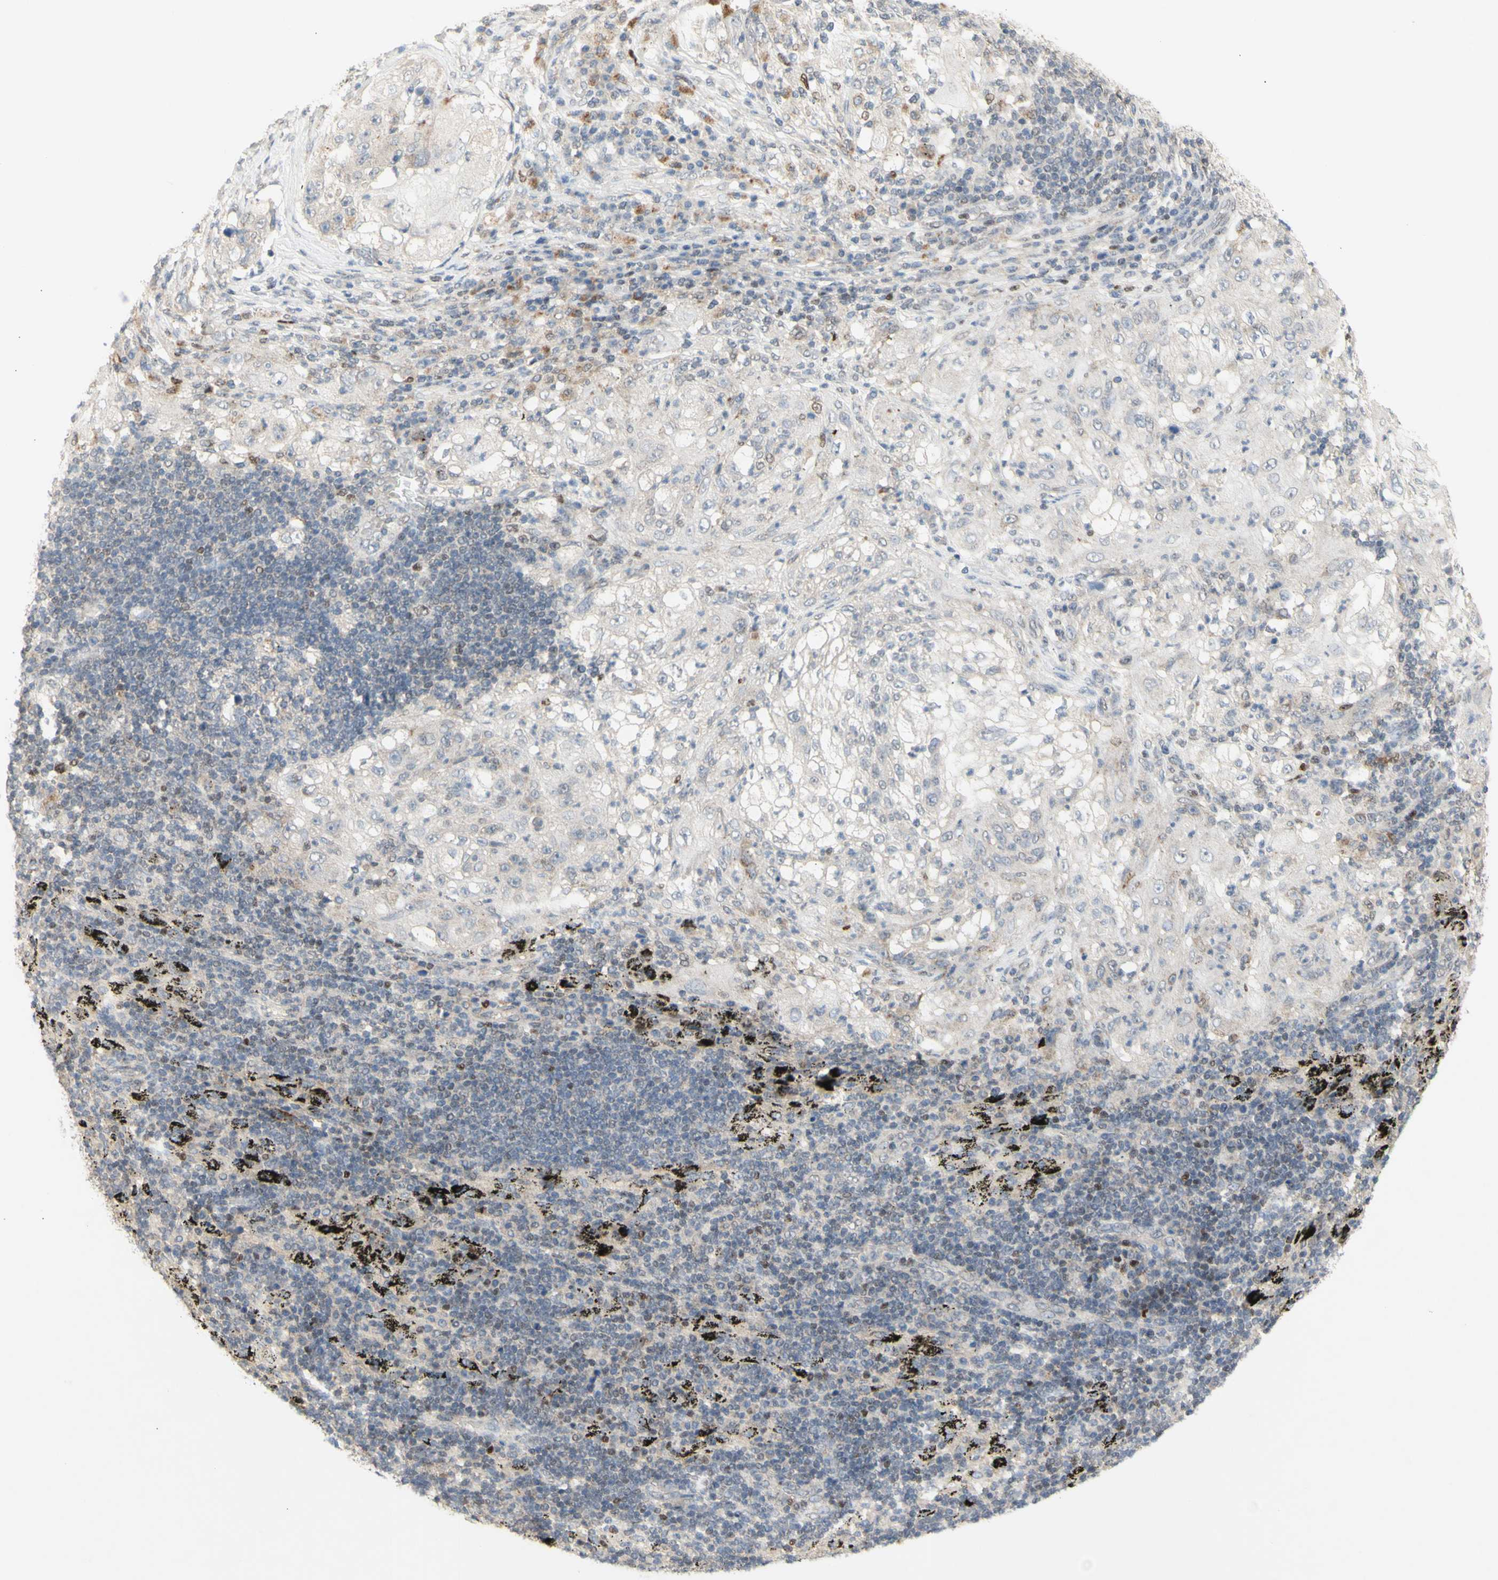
{"staining": {"intensity": "negative", "quantity": "none", "location": "none"}, "tissue": "lung cancer", "cell_type": "Tumor cells", "image_type": "cancer", "snomed": [{"axis": "morphology", "description": "Inflammation, NOS"}, {"axis": "morphology", "description": "Squamous cell carcinoma, NOS"}, {"axis": "topography", "description": "Lymph node"}, {"axis": "topography", "description": "Soft tissue"}, {"axis": "topography", "description": "Lung"}], "caption": "A photomicrograph of lung cancer (squamous cell carcinoma) stained for a protein displays no brown staining in tumor cells. (Immunohistochemistry (ihc), brightfield microscopy, high magnification).", "gene": "NLRP1", "patient": {"sex": "male", "age": 66}}